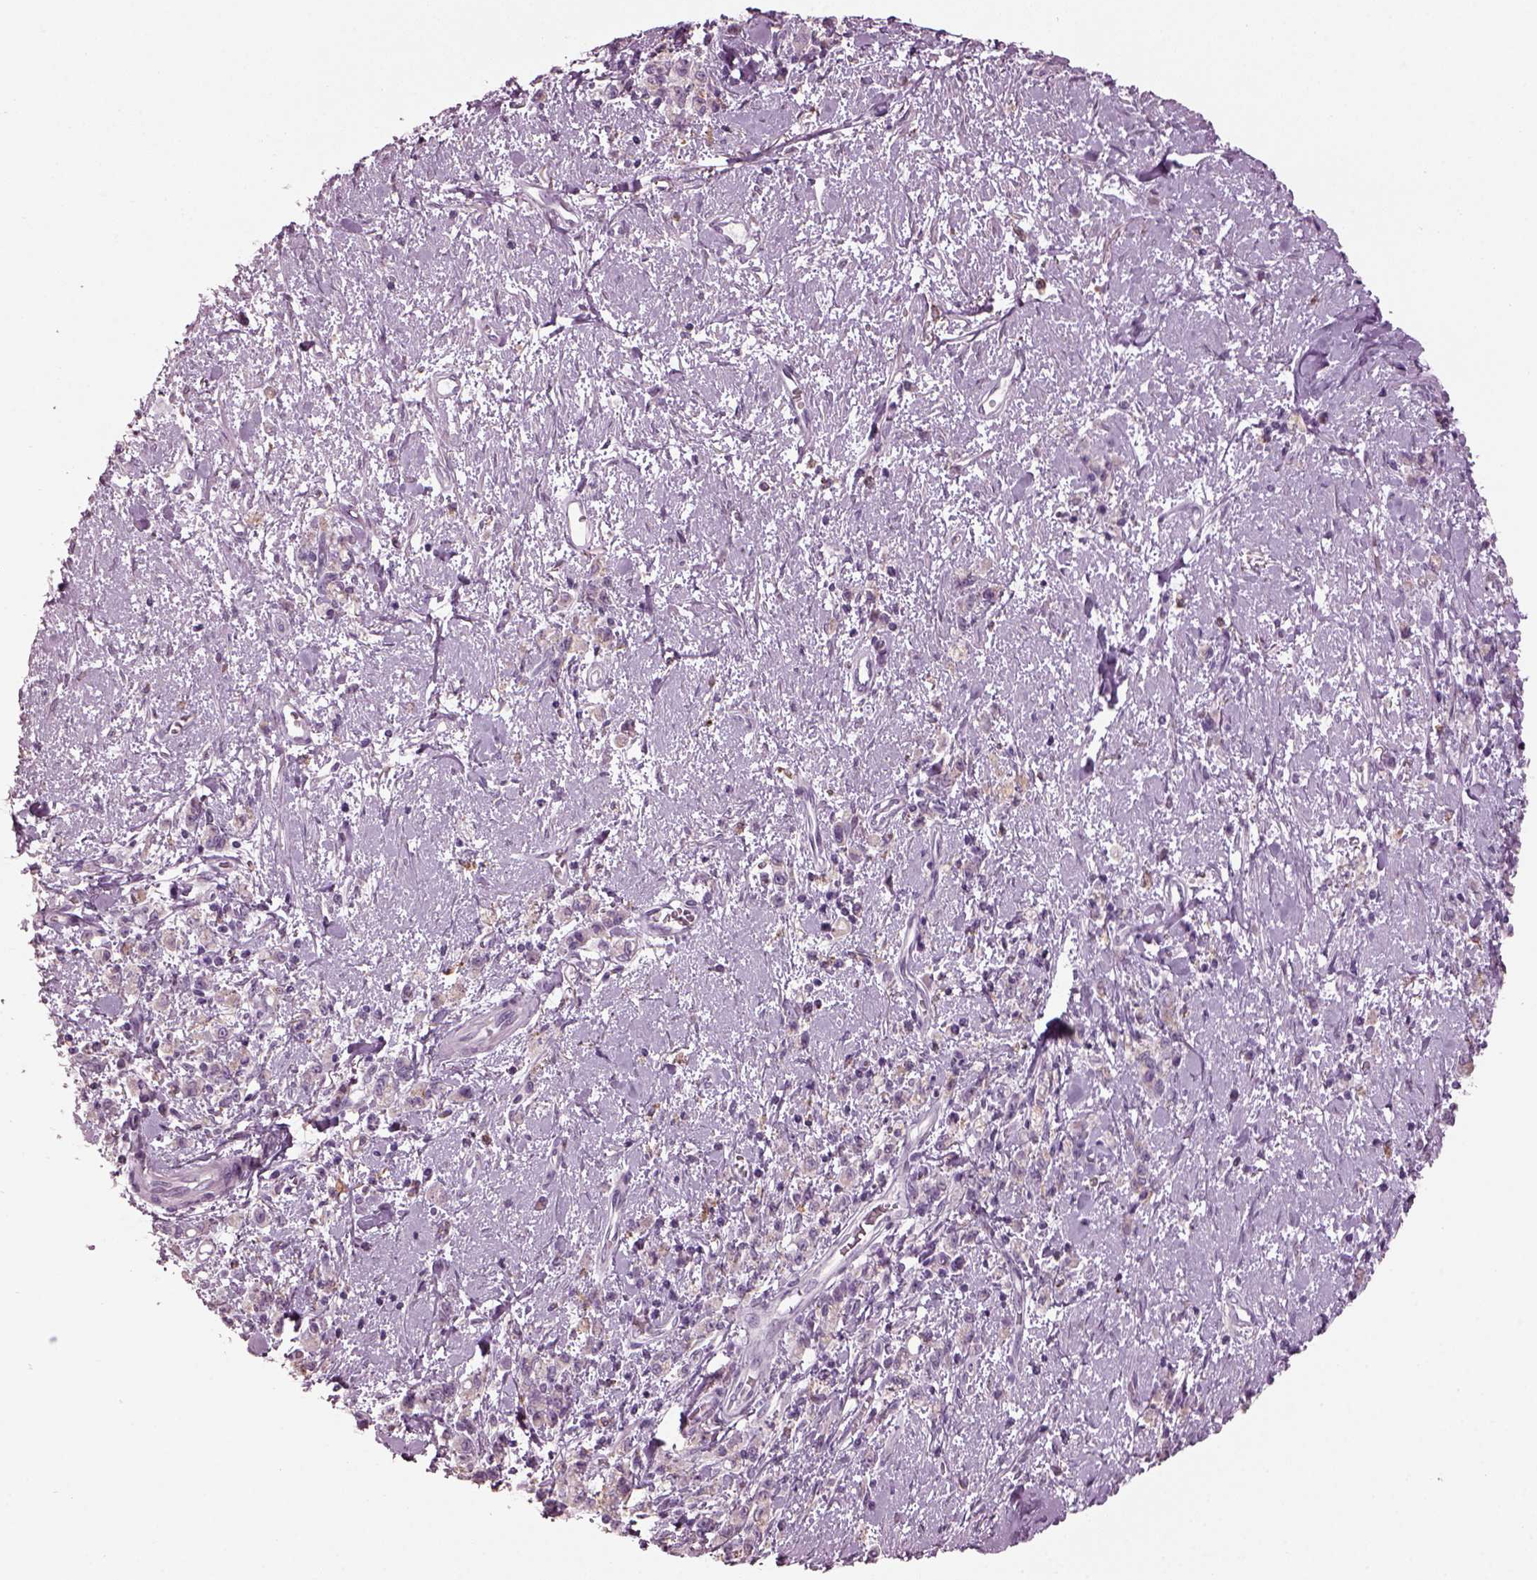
{"staining": {"intensity": "negative", "quantity": "none", "location": "none"}, "tissue": "stomach cancer", "cell_type": "Tumor cells", "image_type": "cancer", "snomed": [{"axis": "morphology", "description": "Adenocarcinoma, NOS"}, {"axis": "topography", "description": "Stomach"}], "caption": "Immunohistochemistry (IHC) photomicrograph of neoplastic tissue: human stomach cancer (adenocarcinoma) stained with DAB (3,3'-diaminobenzidine) reveals no significant protein staining in tumor cells.", "gene": "TMEM231", "patient": {"sex": "male", "age": 77}}